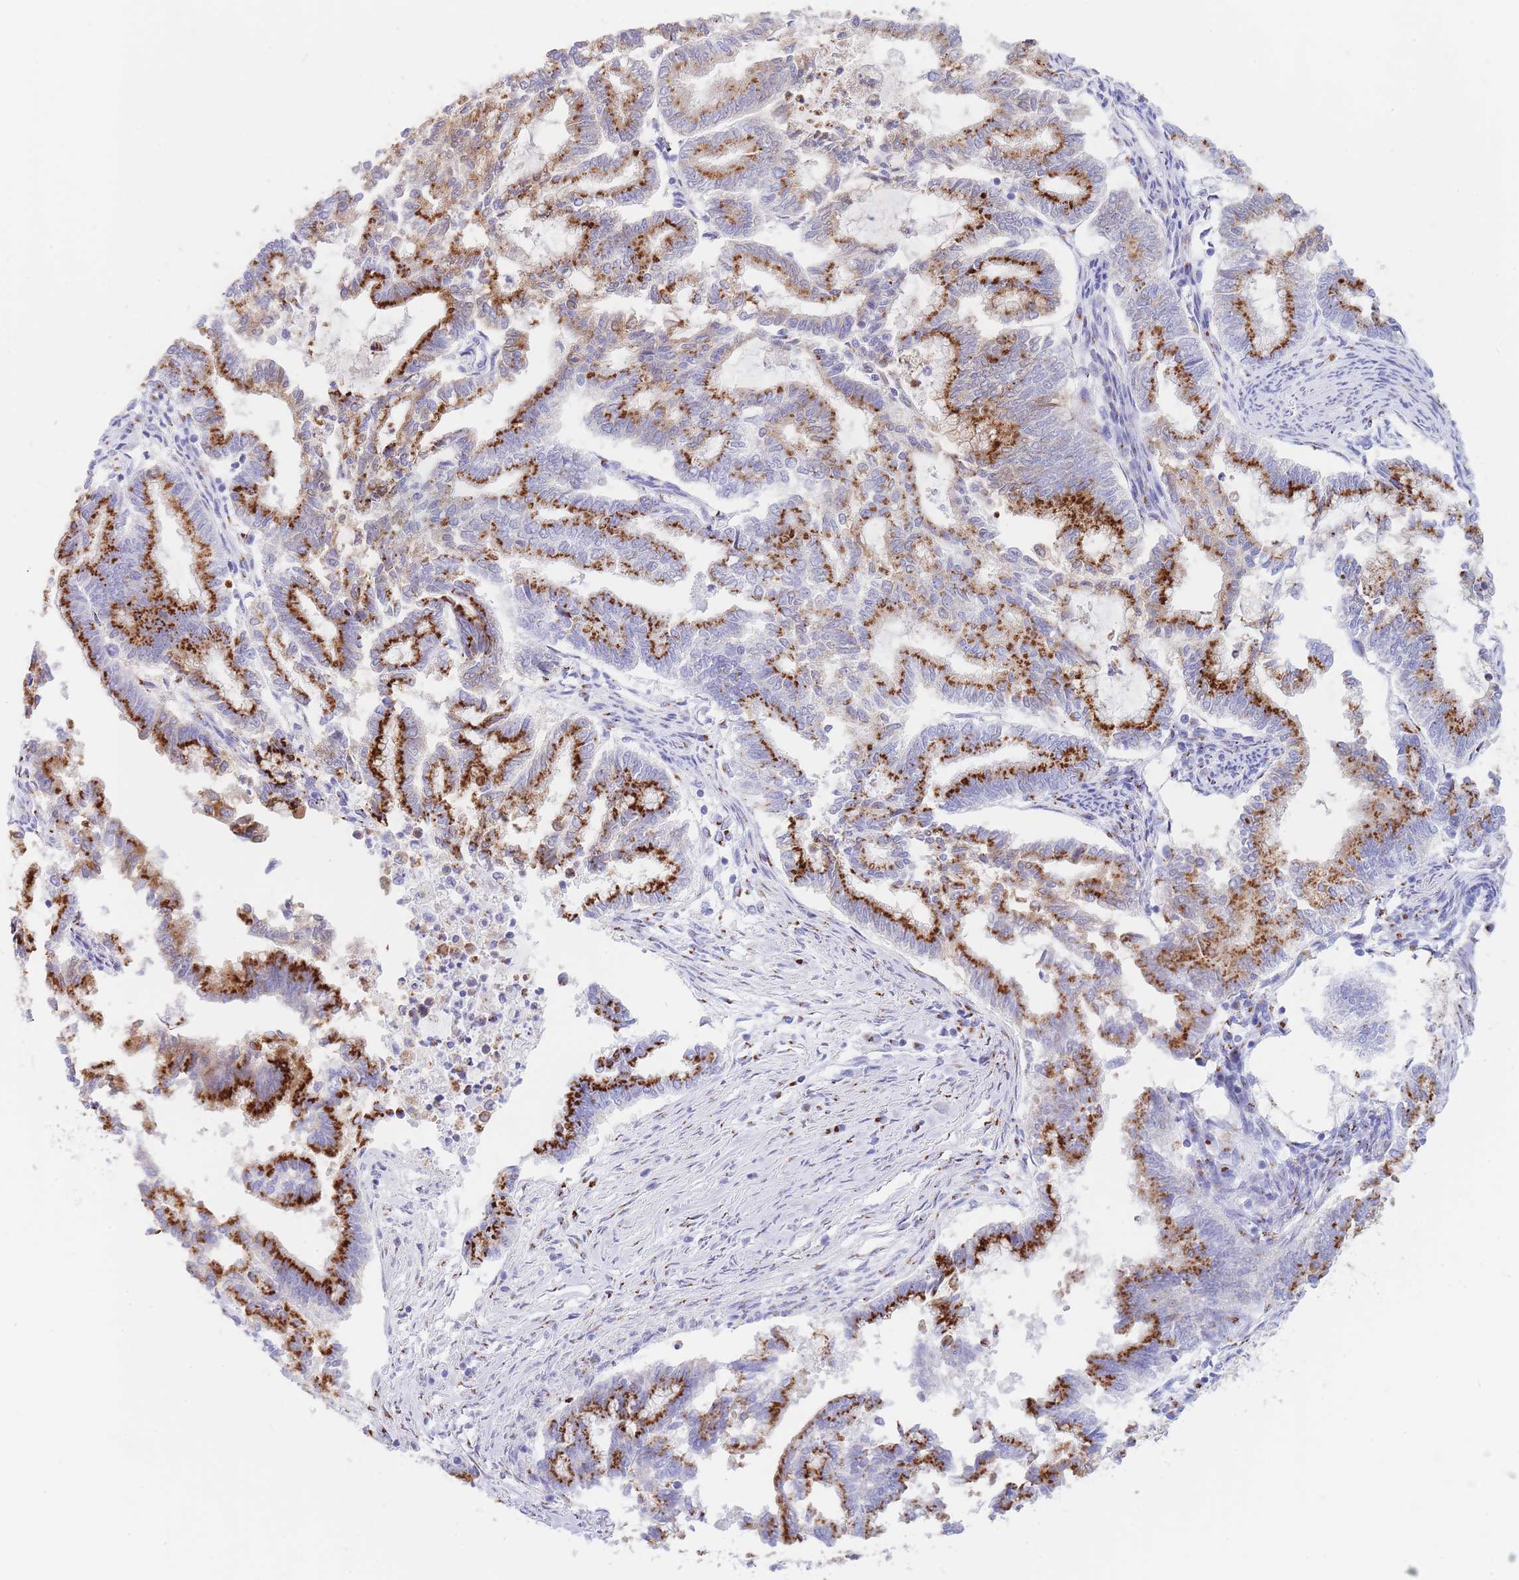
{"staining": {"intensity": "strong", "quantity": ">75%", "location": "cytoplasmic/membranous"}, "tissue": "endometrial cancer", "cell_type": "Tumor cells", "image_type": "cancer", "snomed": [{"axis": "morphology", "description": "Adenocarcinoma, NOS"}, {"axis": "topography", "description": "Endometrium"}], "caption": "Immunohistochemistry image of human adenocarcinoma (endometrial) stained for a protein (brown), which exhibits high levels of strong cytoplasmic/membranous expression in about >75% of tumor cells.", "gene": "FAM3C", "patient": {"sex": "female", "age": 79}}